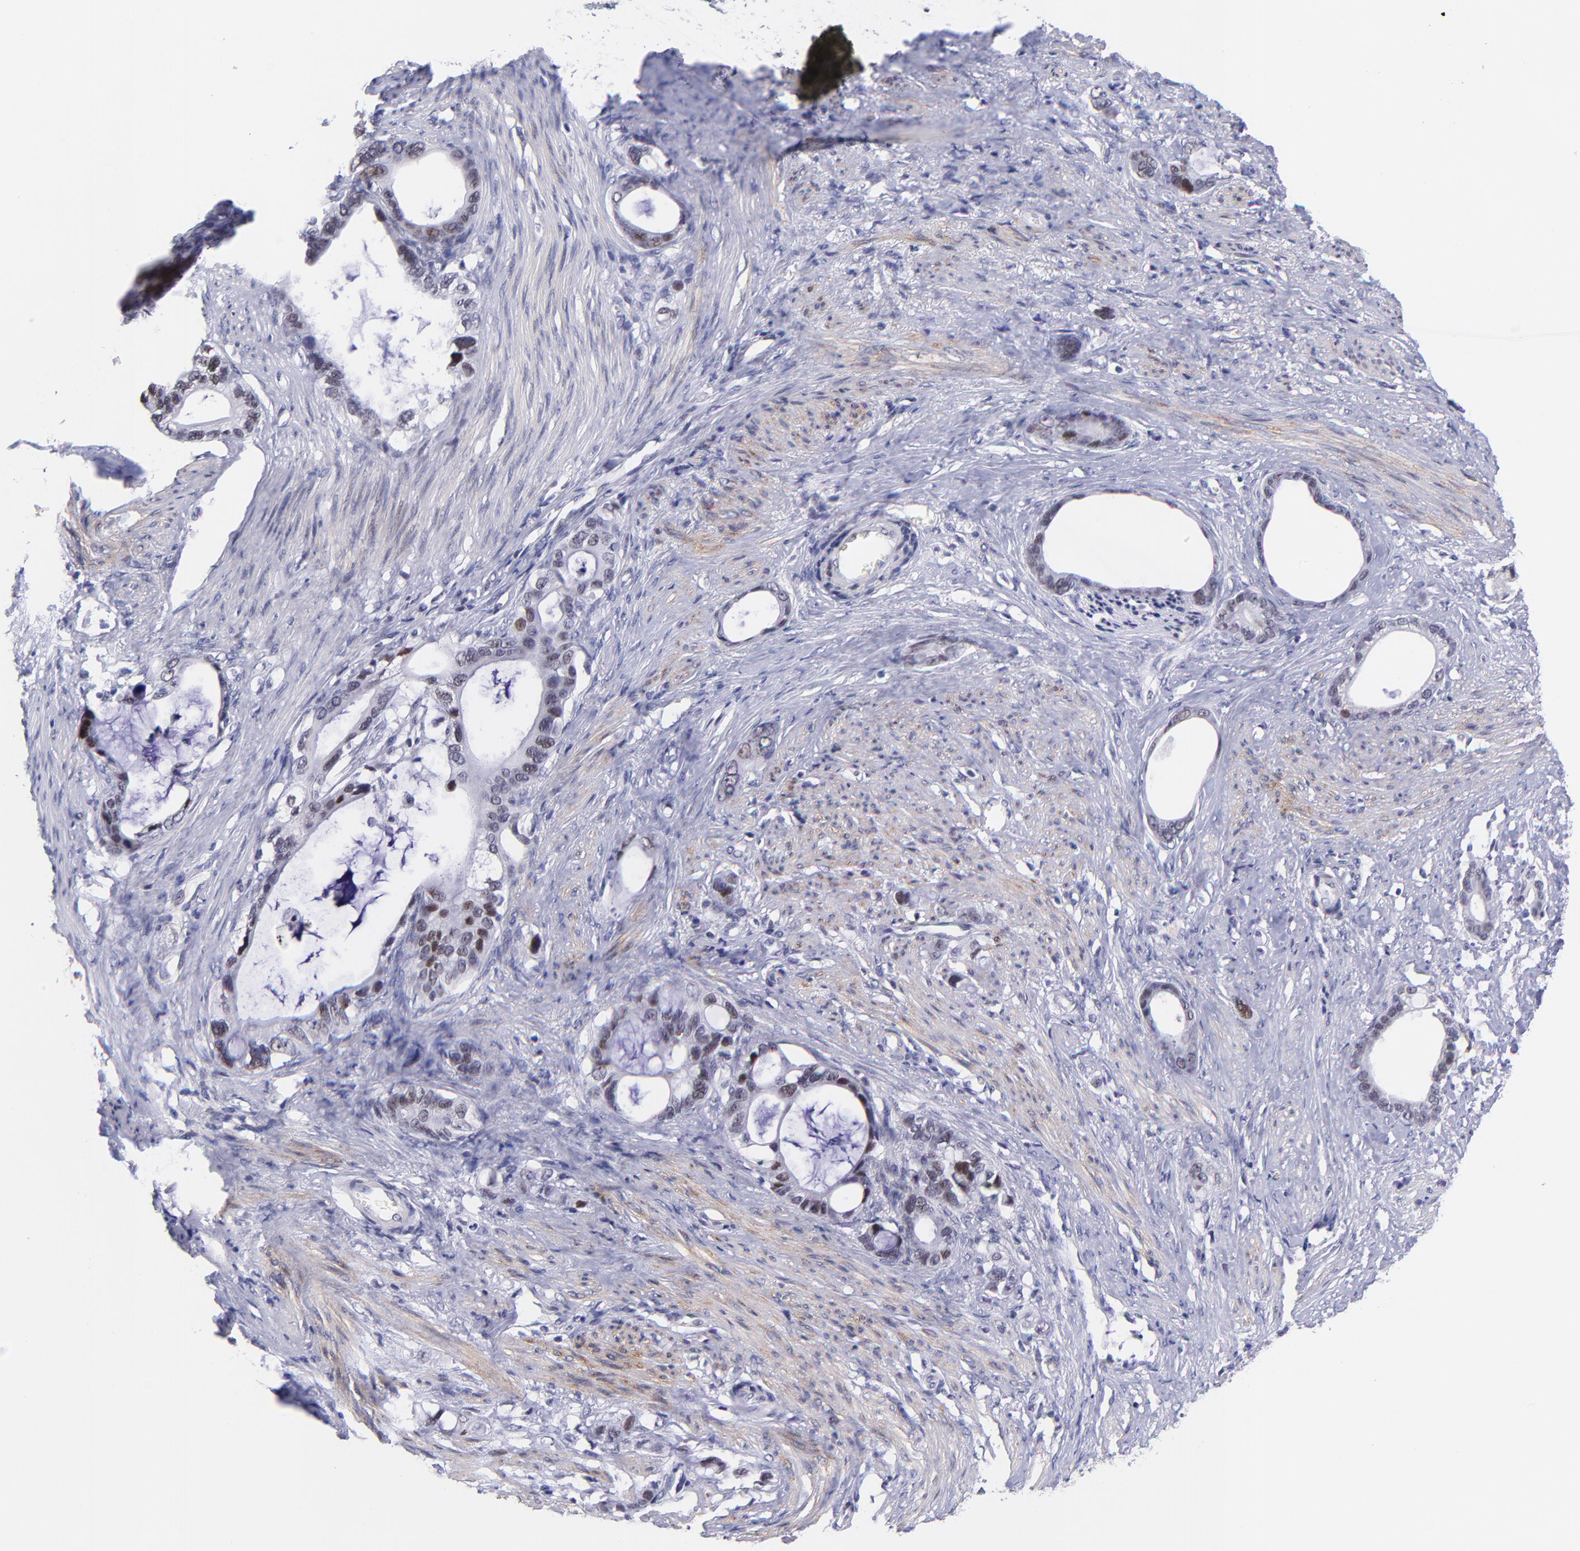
{"staining": {"intensity": "weak", "quantity": "25%-75%", "location": "nuclear"}, "tissue": "stomach cancer", "cell_type": "Tumor cells", "image_type": "cancer", "snomed": [{"axis": "morphology", "description": "Adenocarcinoma, NOS"}, {"axis": "topography", "description": "Stomach"}], "caption": "IHC micrograph of neoplastic tissue: stomach cancer stained using immunohistochemistry (IHC) displays low levels of weak protein expression localized specifically in the nuclear of tumor cells, appearing as a nuclear brown color.", "gene": "SOX6", "patient": {"sex": "female", "age": 75}}